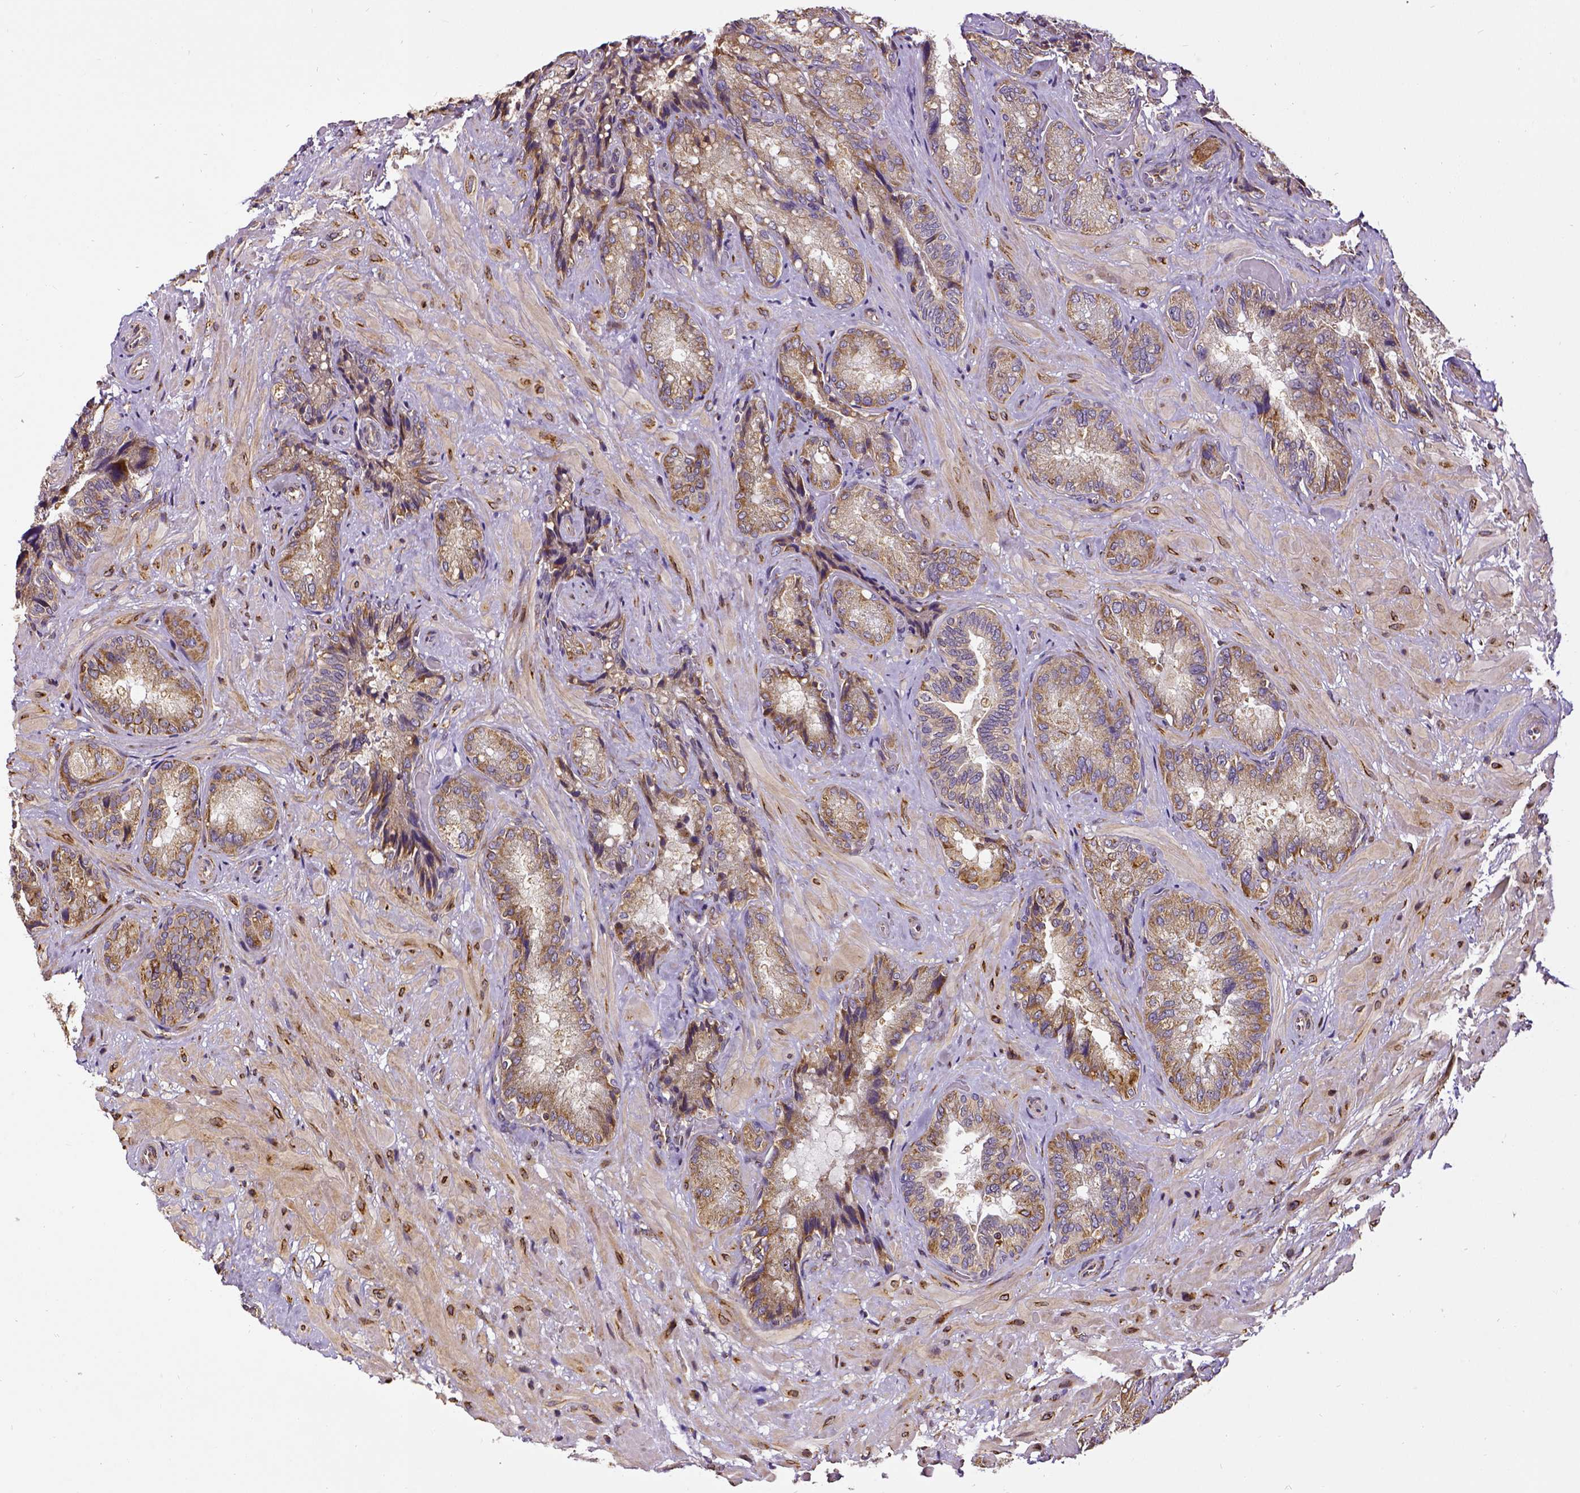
{"staining": {"intensity": "moderate", "quantity": ">75%", "location": "cytoplasmic/membranous"}, "tissue": "seminal vesicle", "cell_type": "Glandular cells", "image_type": "normal", "snomed": [{"axis": "morphology", "description": "Normal tissue, NOS"}, {"axis": "topography", "description": "Seminal veicle"}], "caption": "The histopathology image reveals staining of benign seminal vesicle, revealing moderate cytoplasmic/membranous protein staining (brown color) within glandular cells. (Brightfield microscopy of DAB IHC at high magnification).", "gene": "MTDH", "patient": {"sex": "male", "age": 57}}